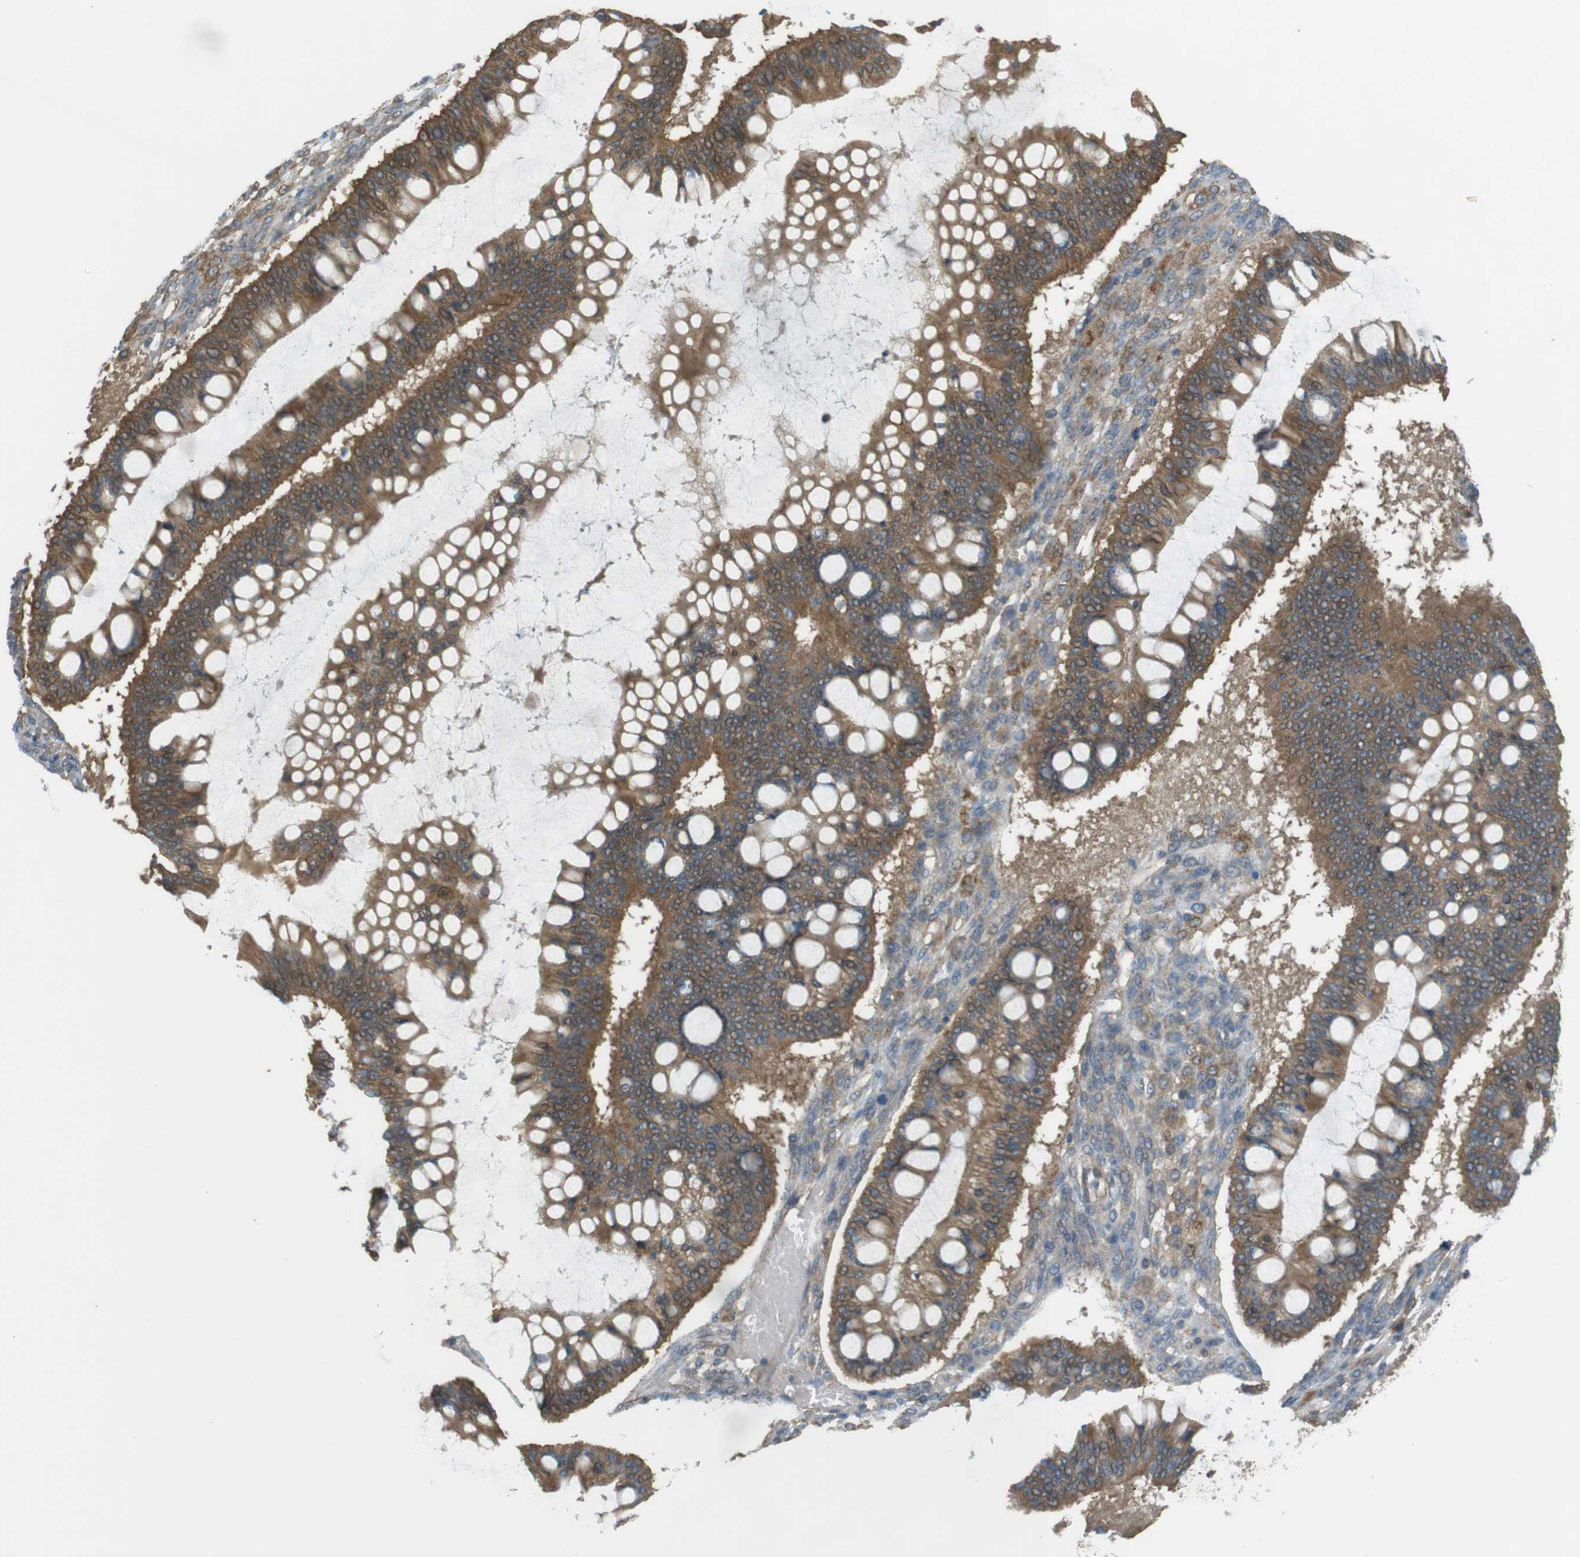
{"staining": {"intensity": "moderate", "quantity": ">75%", "location": "cytoplasmic/membranous"}, "tissue": "ovarian cancer", "cell_type": "Tumor cells", "image_type": "cancer", "snomed": [{"axis": "morphology", "description": "Cystadenocarcinoma, mucinous, NOS"}, {"axis": "topography", "description": "Ovary"}], "caption": "Protein expression analysis of mucinous cystadenocarcinoma (ovarian) exhibits moderate cytoplasmic/membranous expression in about >75% of tumor cells.", "gene": "ZDHHC20", "patient": {"sex": "female", "age": 73}}